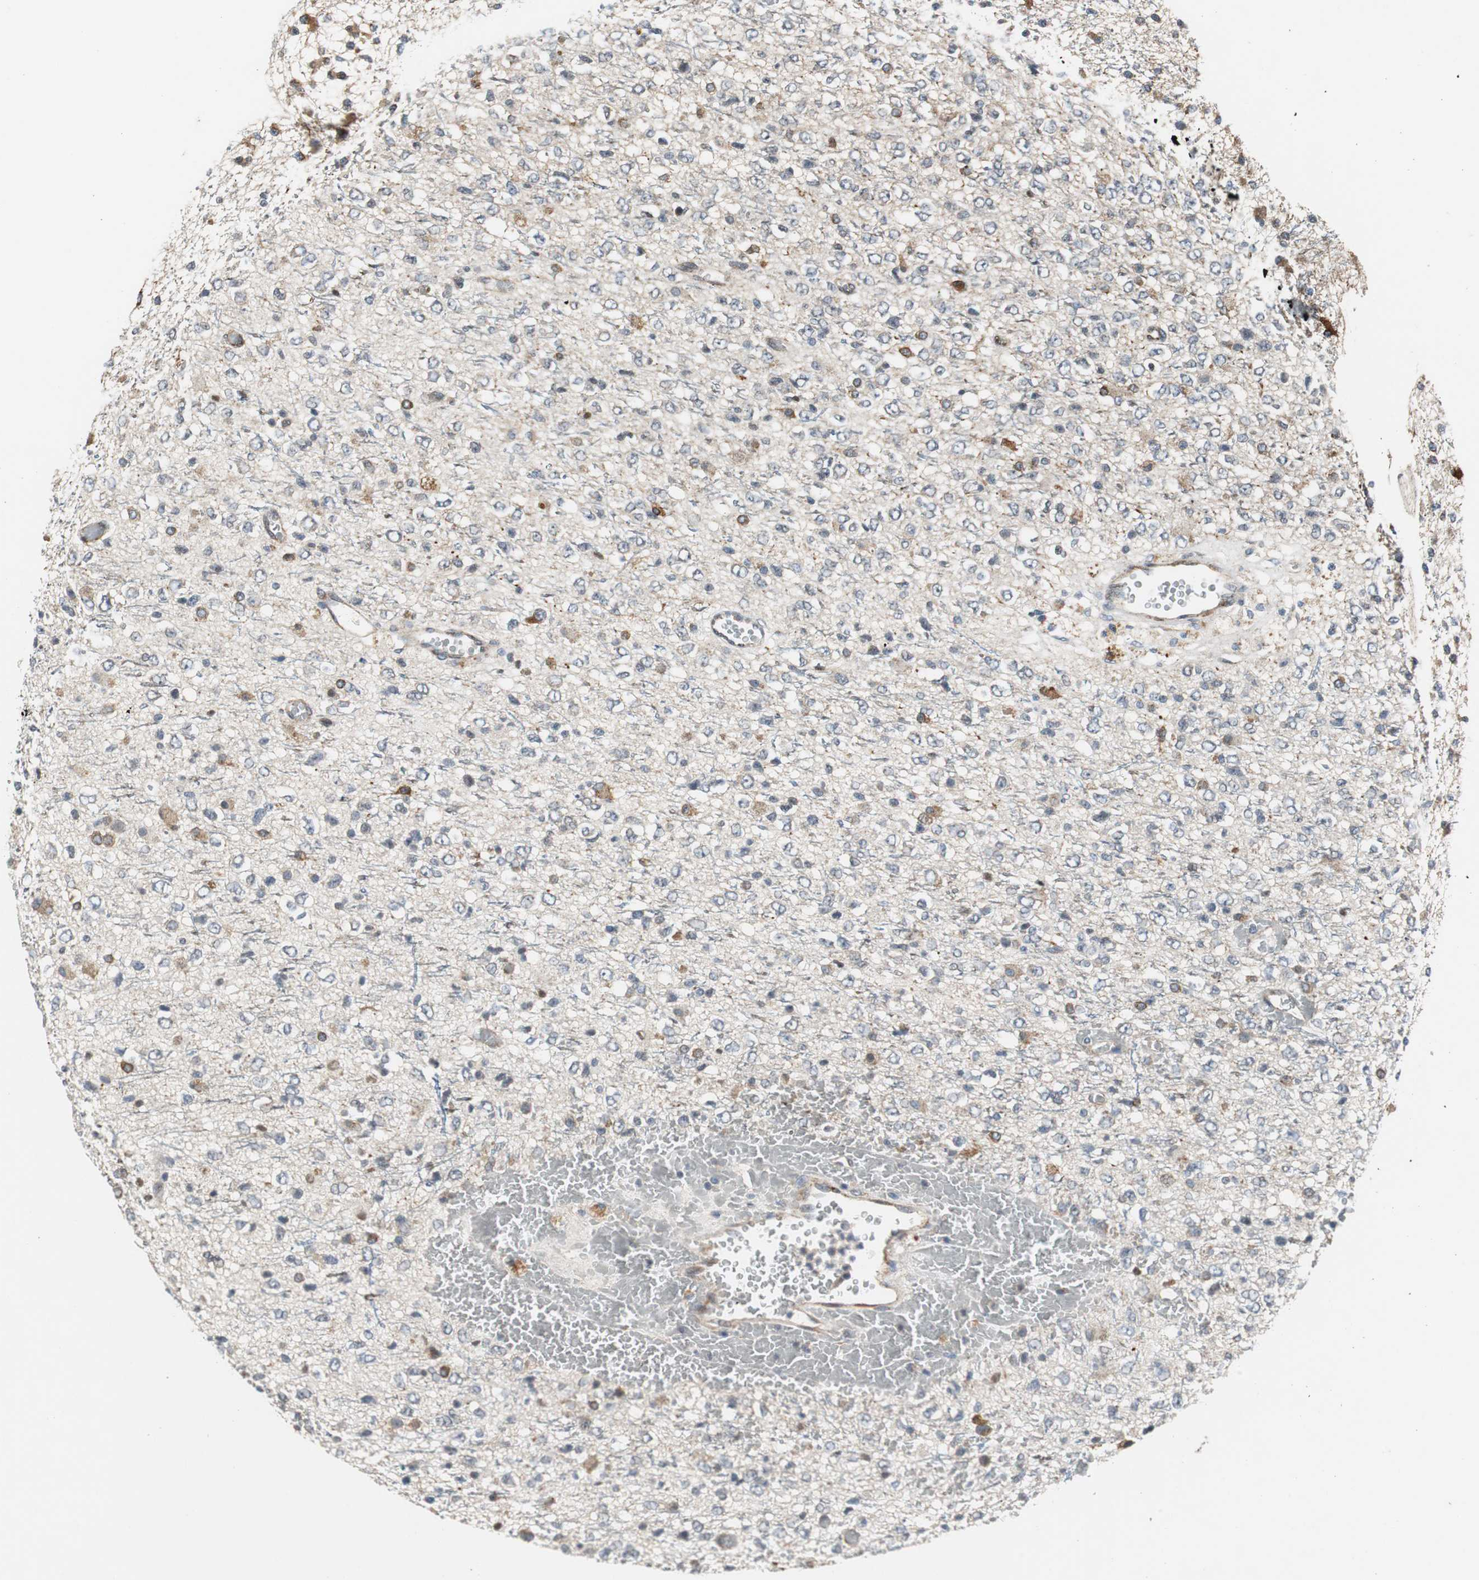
{"staining": {"intensity": "weak", "quantity": "<25%", "location": "cytoplasmic/membranous"}, "tissue": "glioma", "cell_type": "Tumor cells", "image_type": "cancer", "snomed": [{"axis": "morphology", "description": "Glioma, malignant, High grade"}, {"axis": "topography", "description": "pancreas cauda"}], "caption": "Tumor cells show no significant protein staining in glioma.", "gene": "ISCU", "patient": {"sex": "male", "age": 60}}